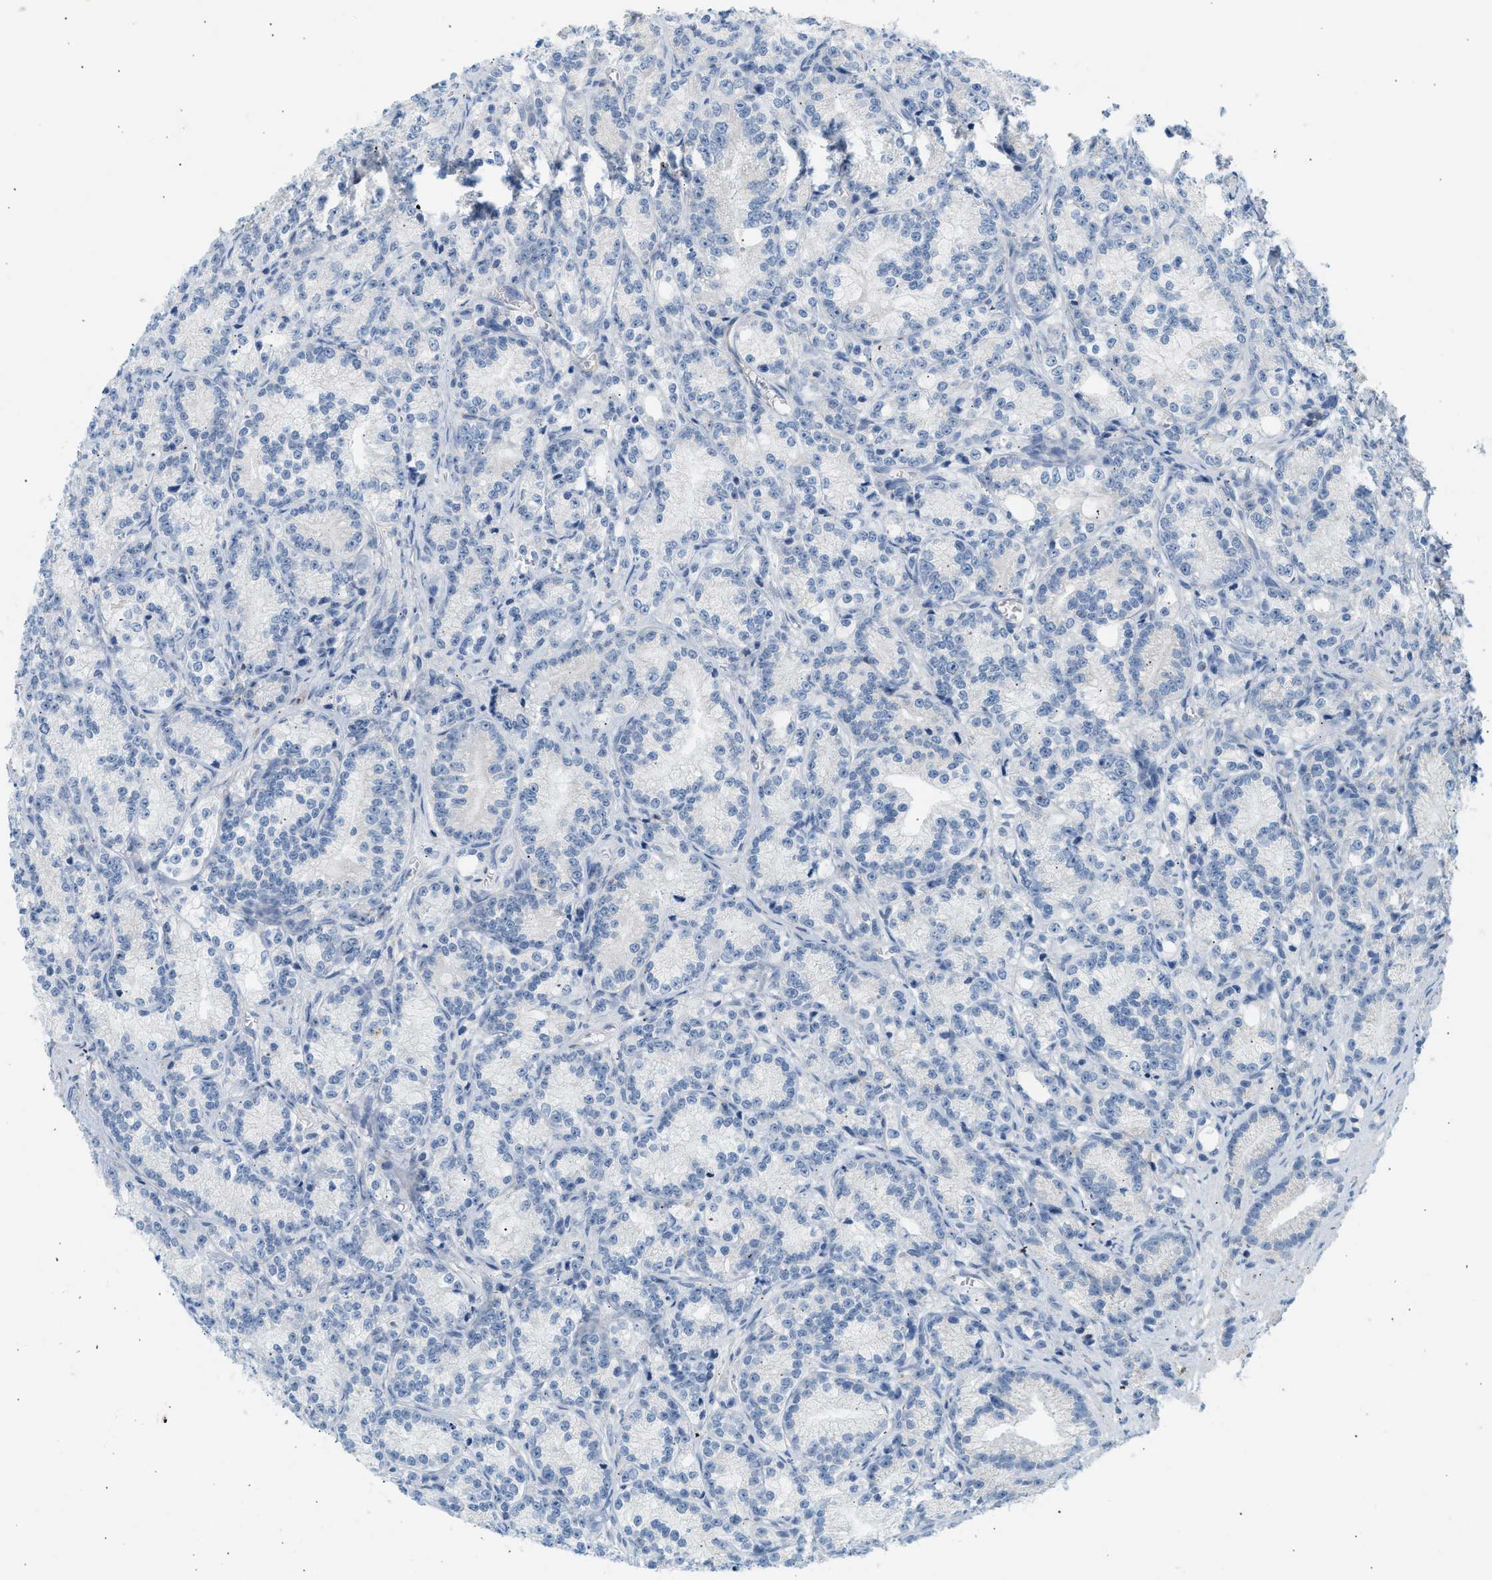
{"staining": {"intensity": "negative", "quantity": "none", "location": "none"}, "tissue": "prostate cancer", "cell_type": "Tumor cells", "image_type": "cancer", "snomed": [{"axis": "morphology", "description": "Adenocarcinoma, Low grade"}, {"axis": "topography", "description": "Prostate"}], "caption": "Human prostate cancer stained for a protein using IHC displays no positivity in tumor cells.", "gene": "BVES", "patient": {"sex": "male", "age": 89}}